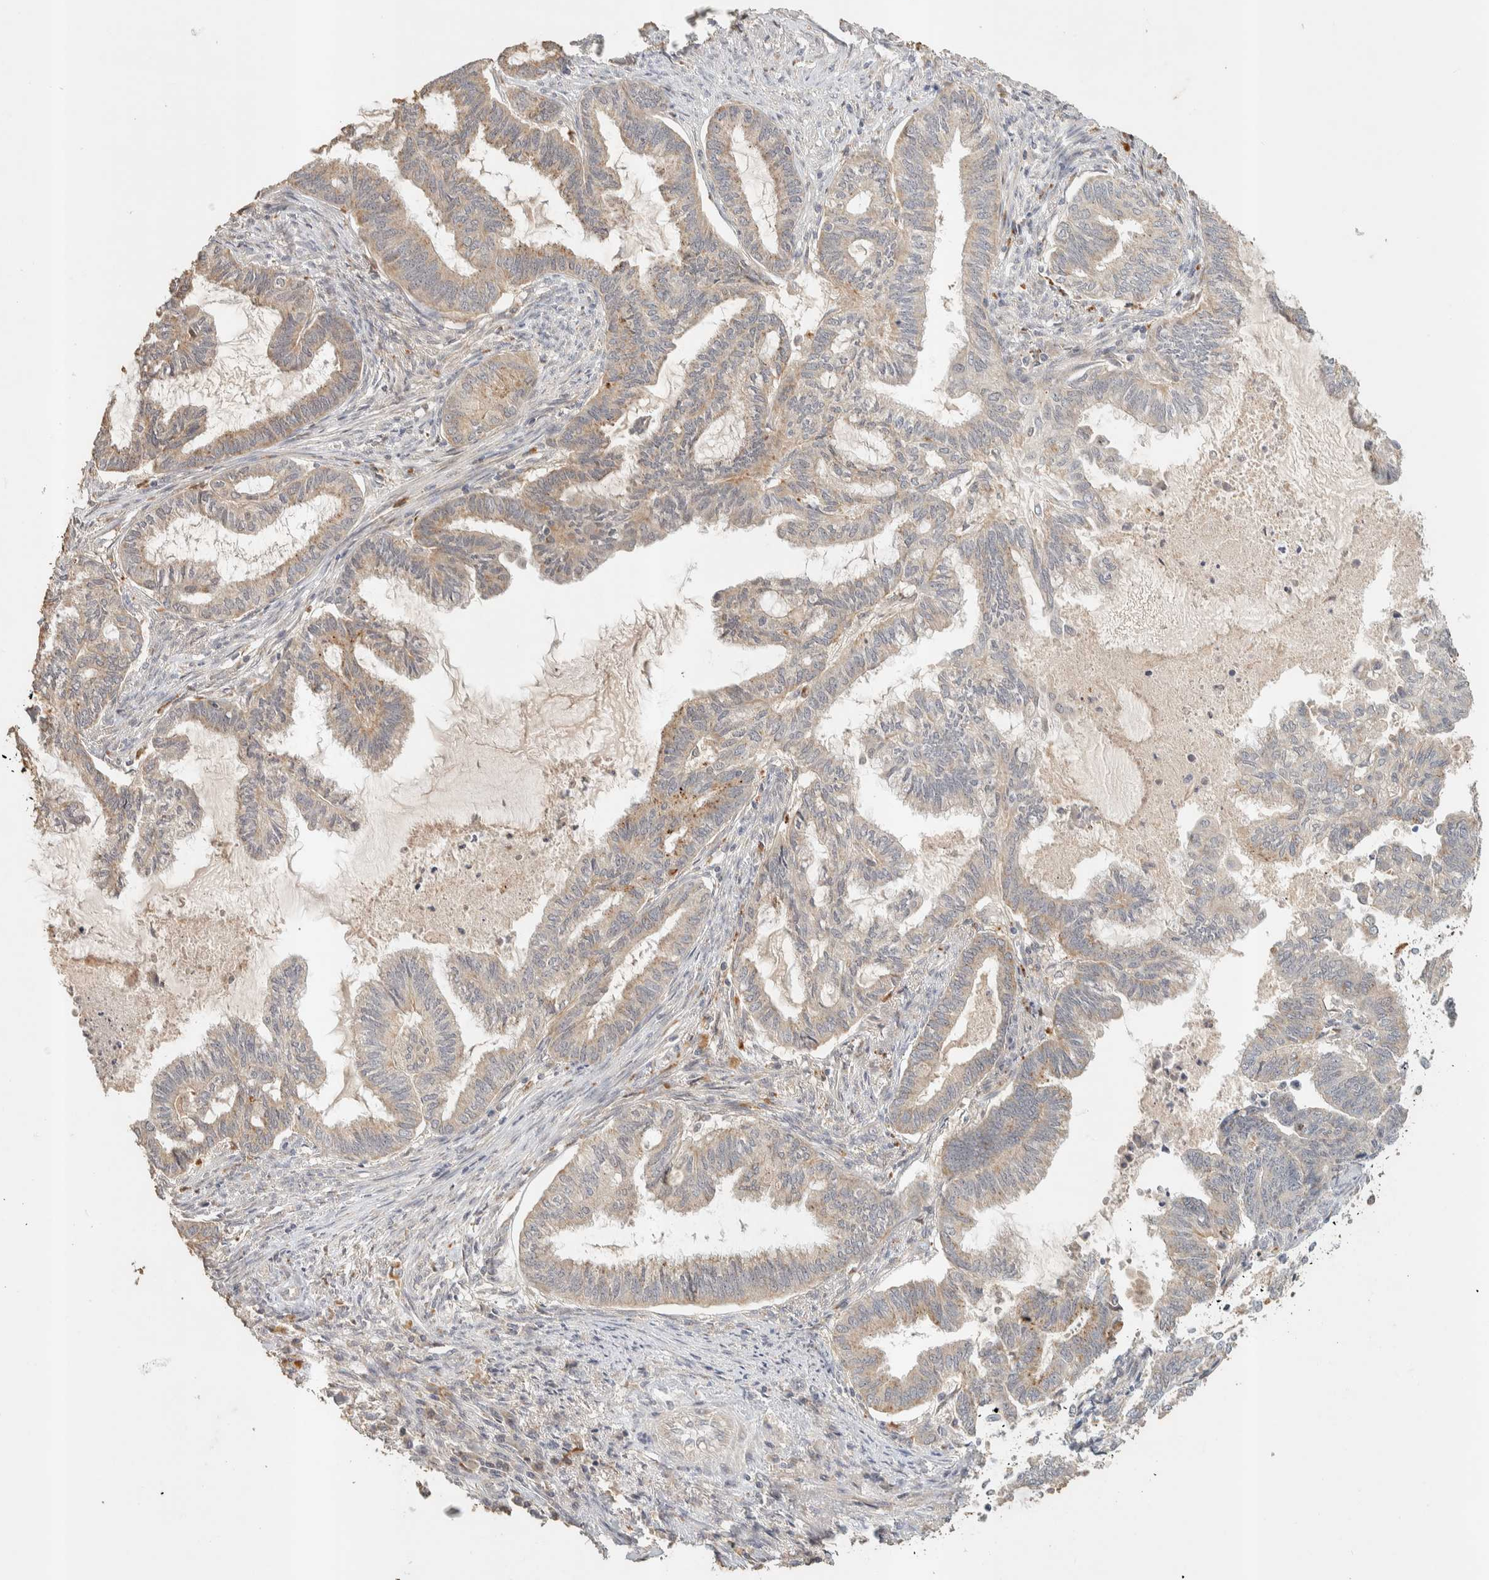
{"staining": {"intensity": "weak", "quantity": "<25%", "location": "cytoplasmic/membranous"}, "tissue": "endometrial cancer", "cell_type": "Tumor cells", "image_type": "cancer", "snomed": [{"axis": "morphology", "description": "Adenocarcinoma, NOS"}, {"axis": "topography", "description": "Endometrium"}], "caption": "Immunohistochemical staining of endometrial cancer exhibits no significant positivity in tumor cells.", "gene": "ITPA", "patient": {"sex": "female", "age": 86}}